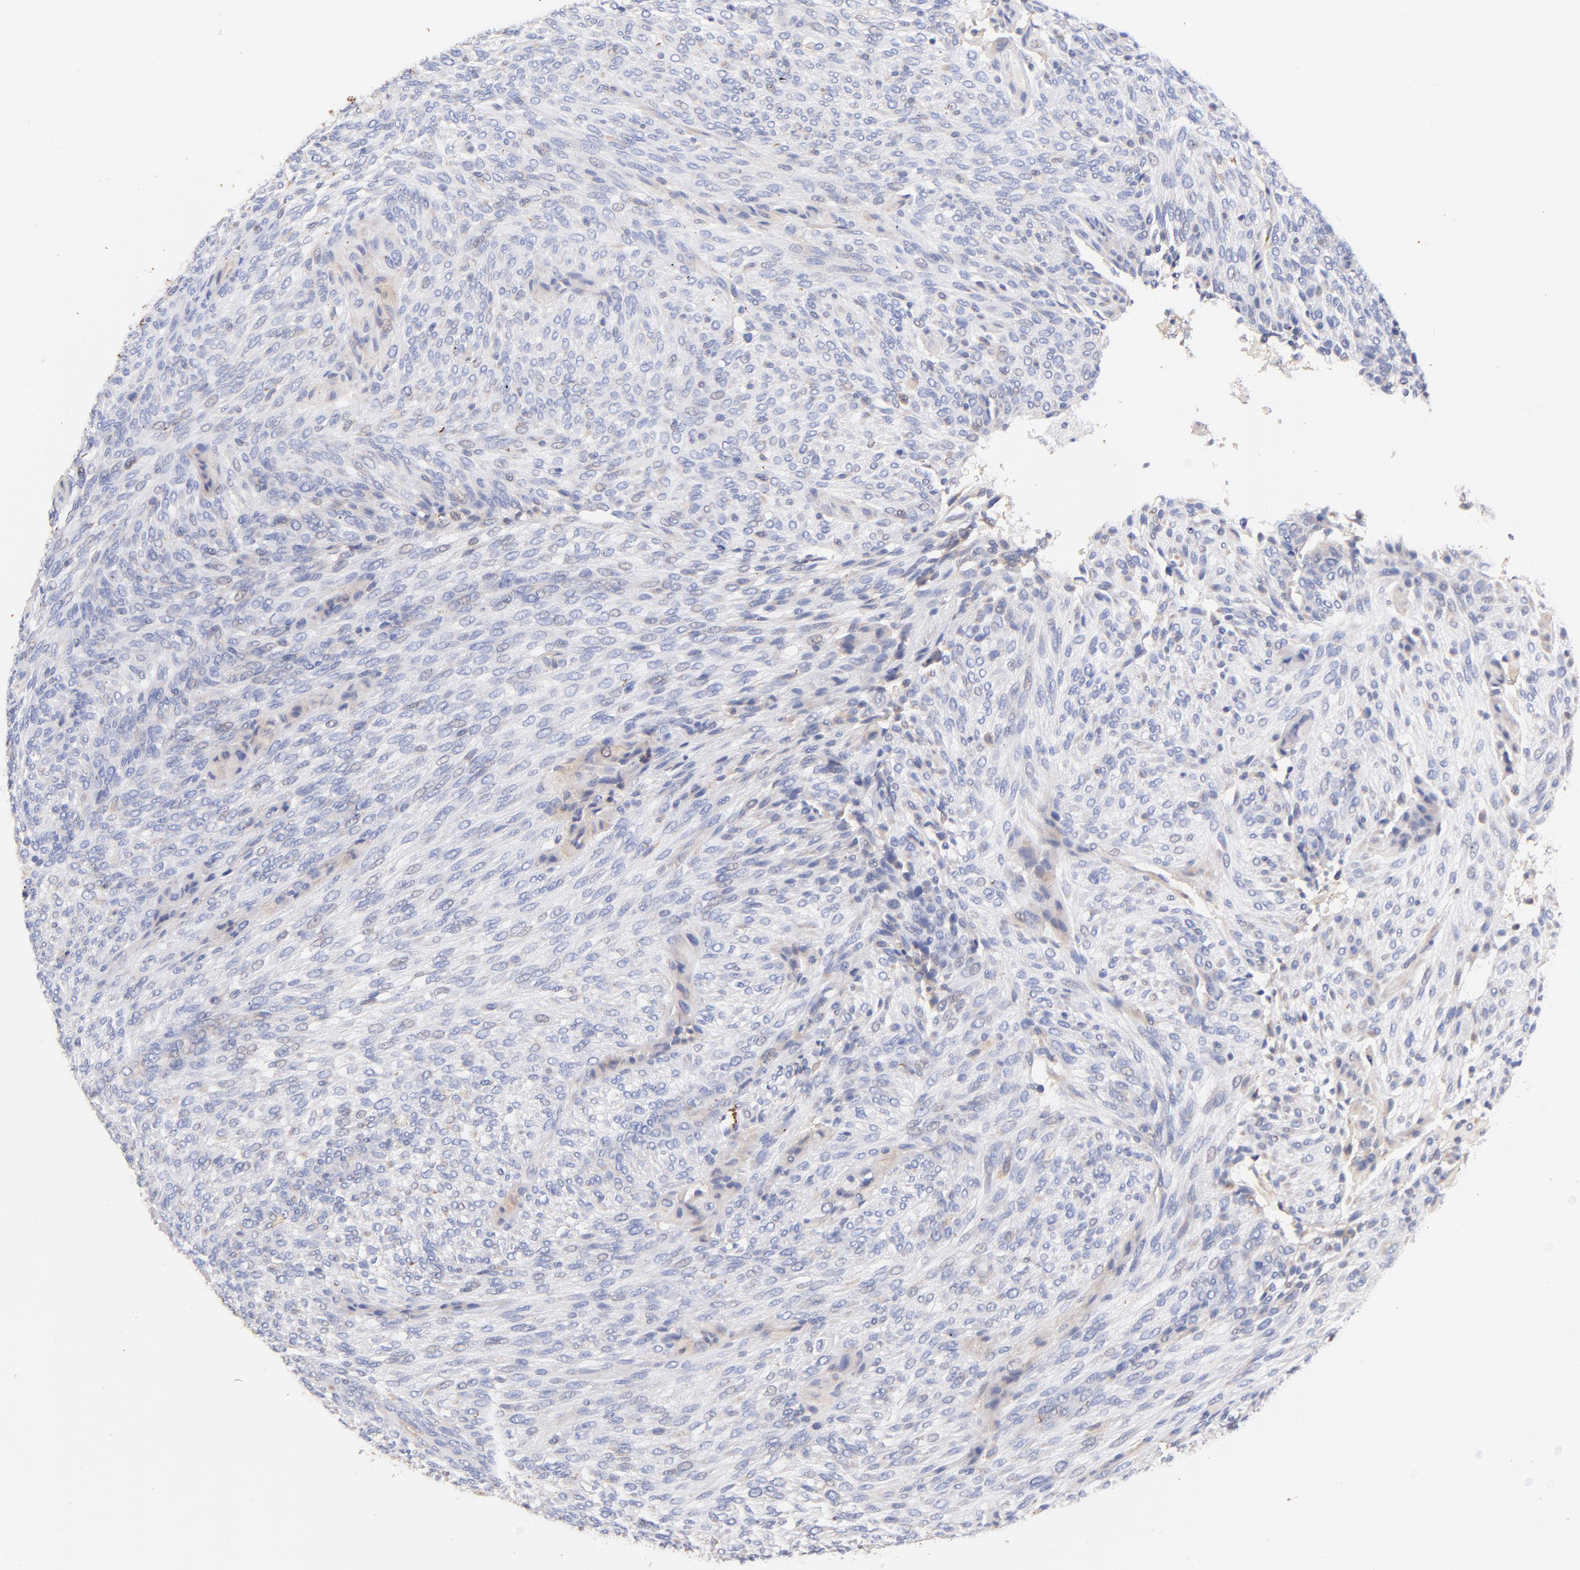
{"staining": {"intensity": "negative", "quantity": "none", "location": "none"}, "tissue": "glioma", "cell_type": "Tumor cells", "image_type": "cancer", "snomed": [{"axis": "morphology", "description": "Glioma, malignant, High grade"}, {"axis": "topography", "description": "Cerebral cortex"}], "caption": "Immunohistochemical staining of human glioma demonstrates no significant expression in tumor cells.", "gene": "IGLV7-43", "patient": {"sex": "female", "age": 55}}